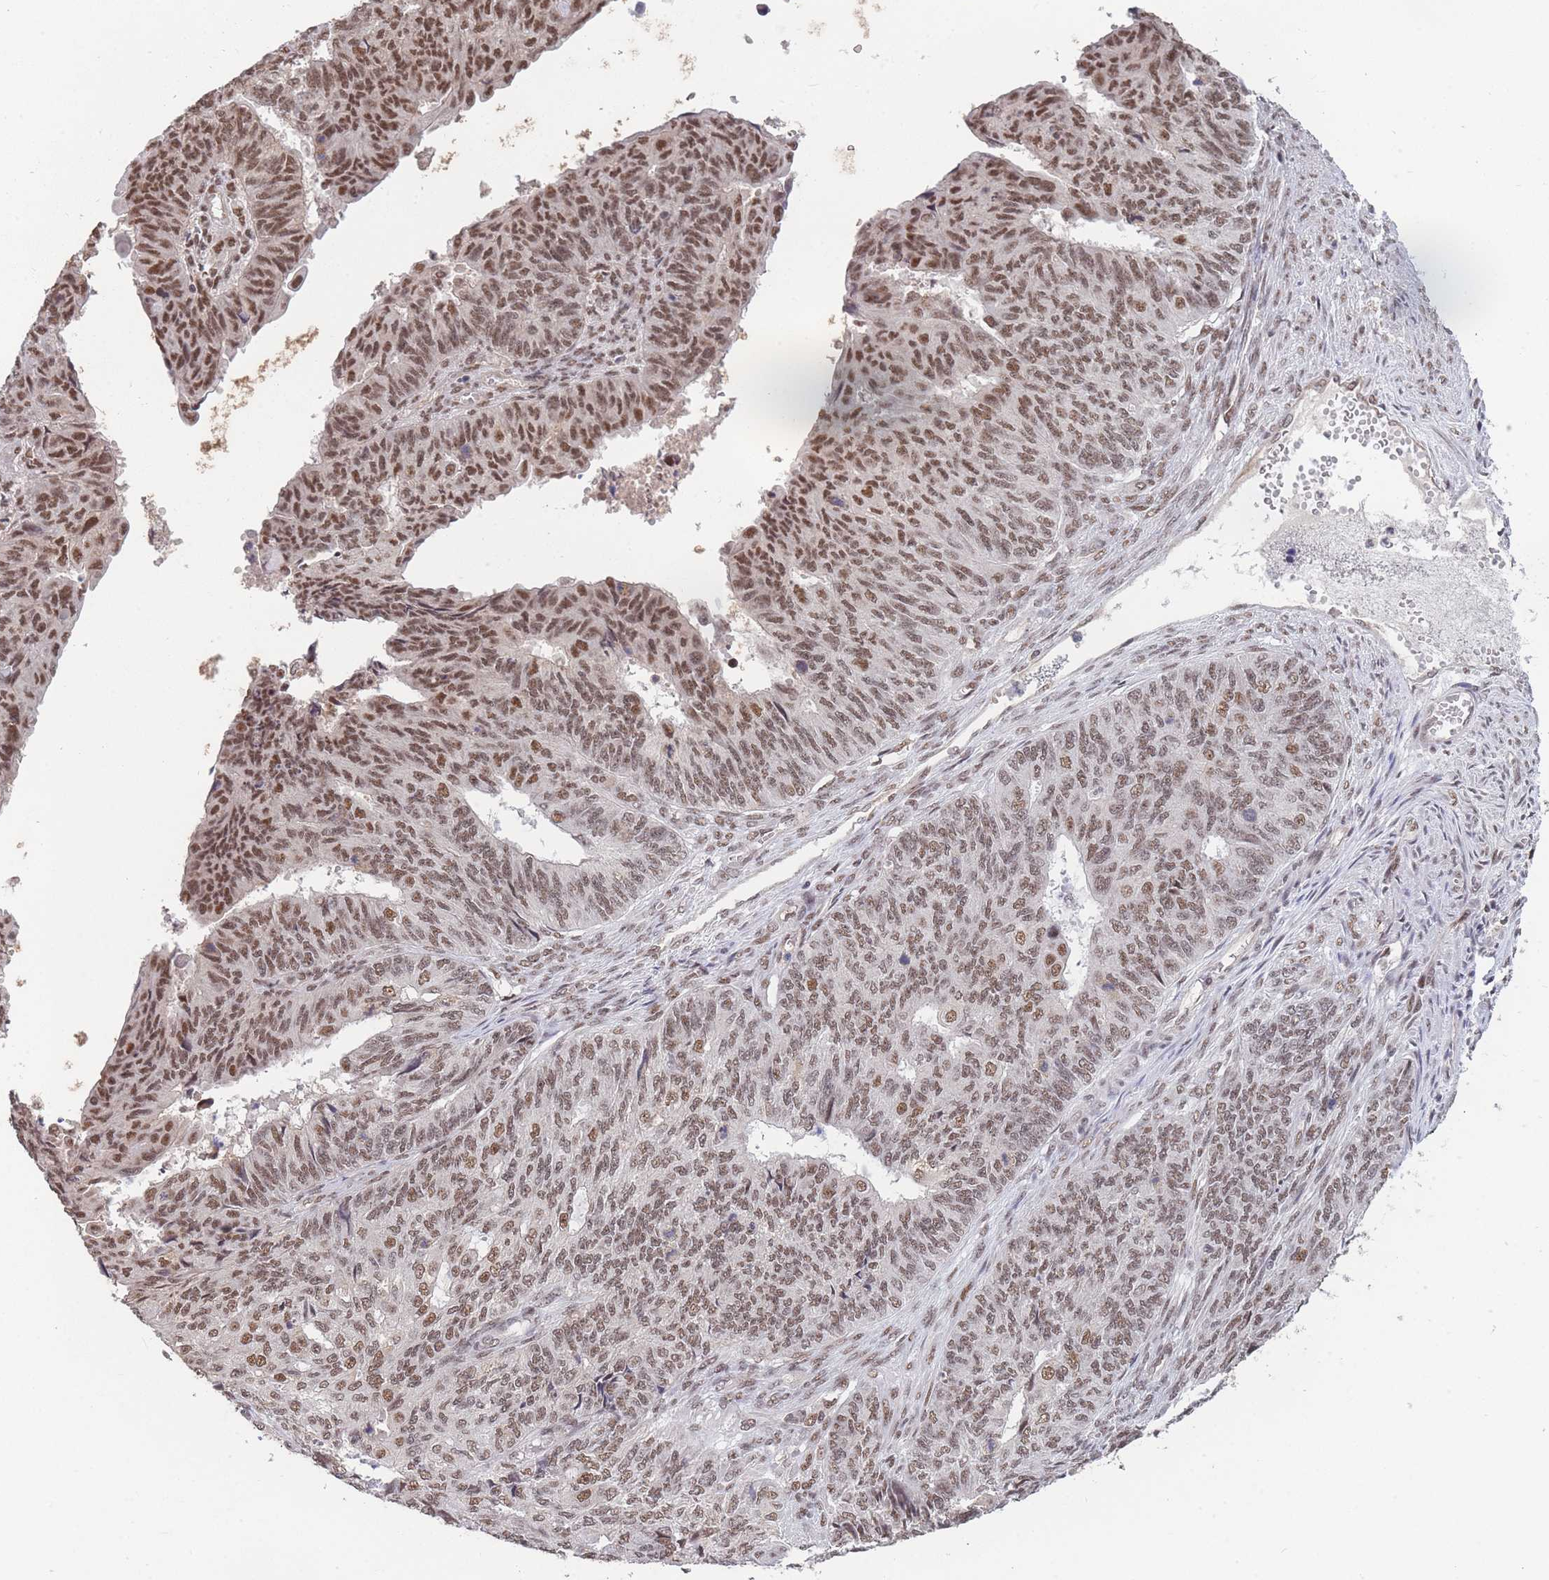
{"staining": {"intensity": "moderate", "quantity": ">75%", "location": "nuclear"}, "tissue": "endometrial cancer", "cell_type": "Tumor cells", "image_type": "cancer", "snomed": [{"axis": "morphology", "description": "Adenocarcinoma, NOS"}, {"axis": "topography", "description": "Endometrium"}], "caption": "Immunohistochemistry micrograph of human endometrial cancer stained for a protein (brown), which shows medium levels of moderate nuclear positivity in approximately >75% of tumor cells.", "gene": "SNRPA1", "patient": {"sex": "female", "age": 32}}